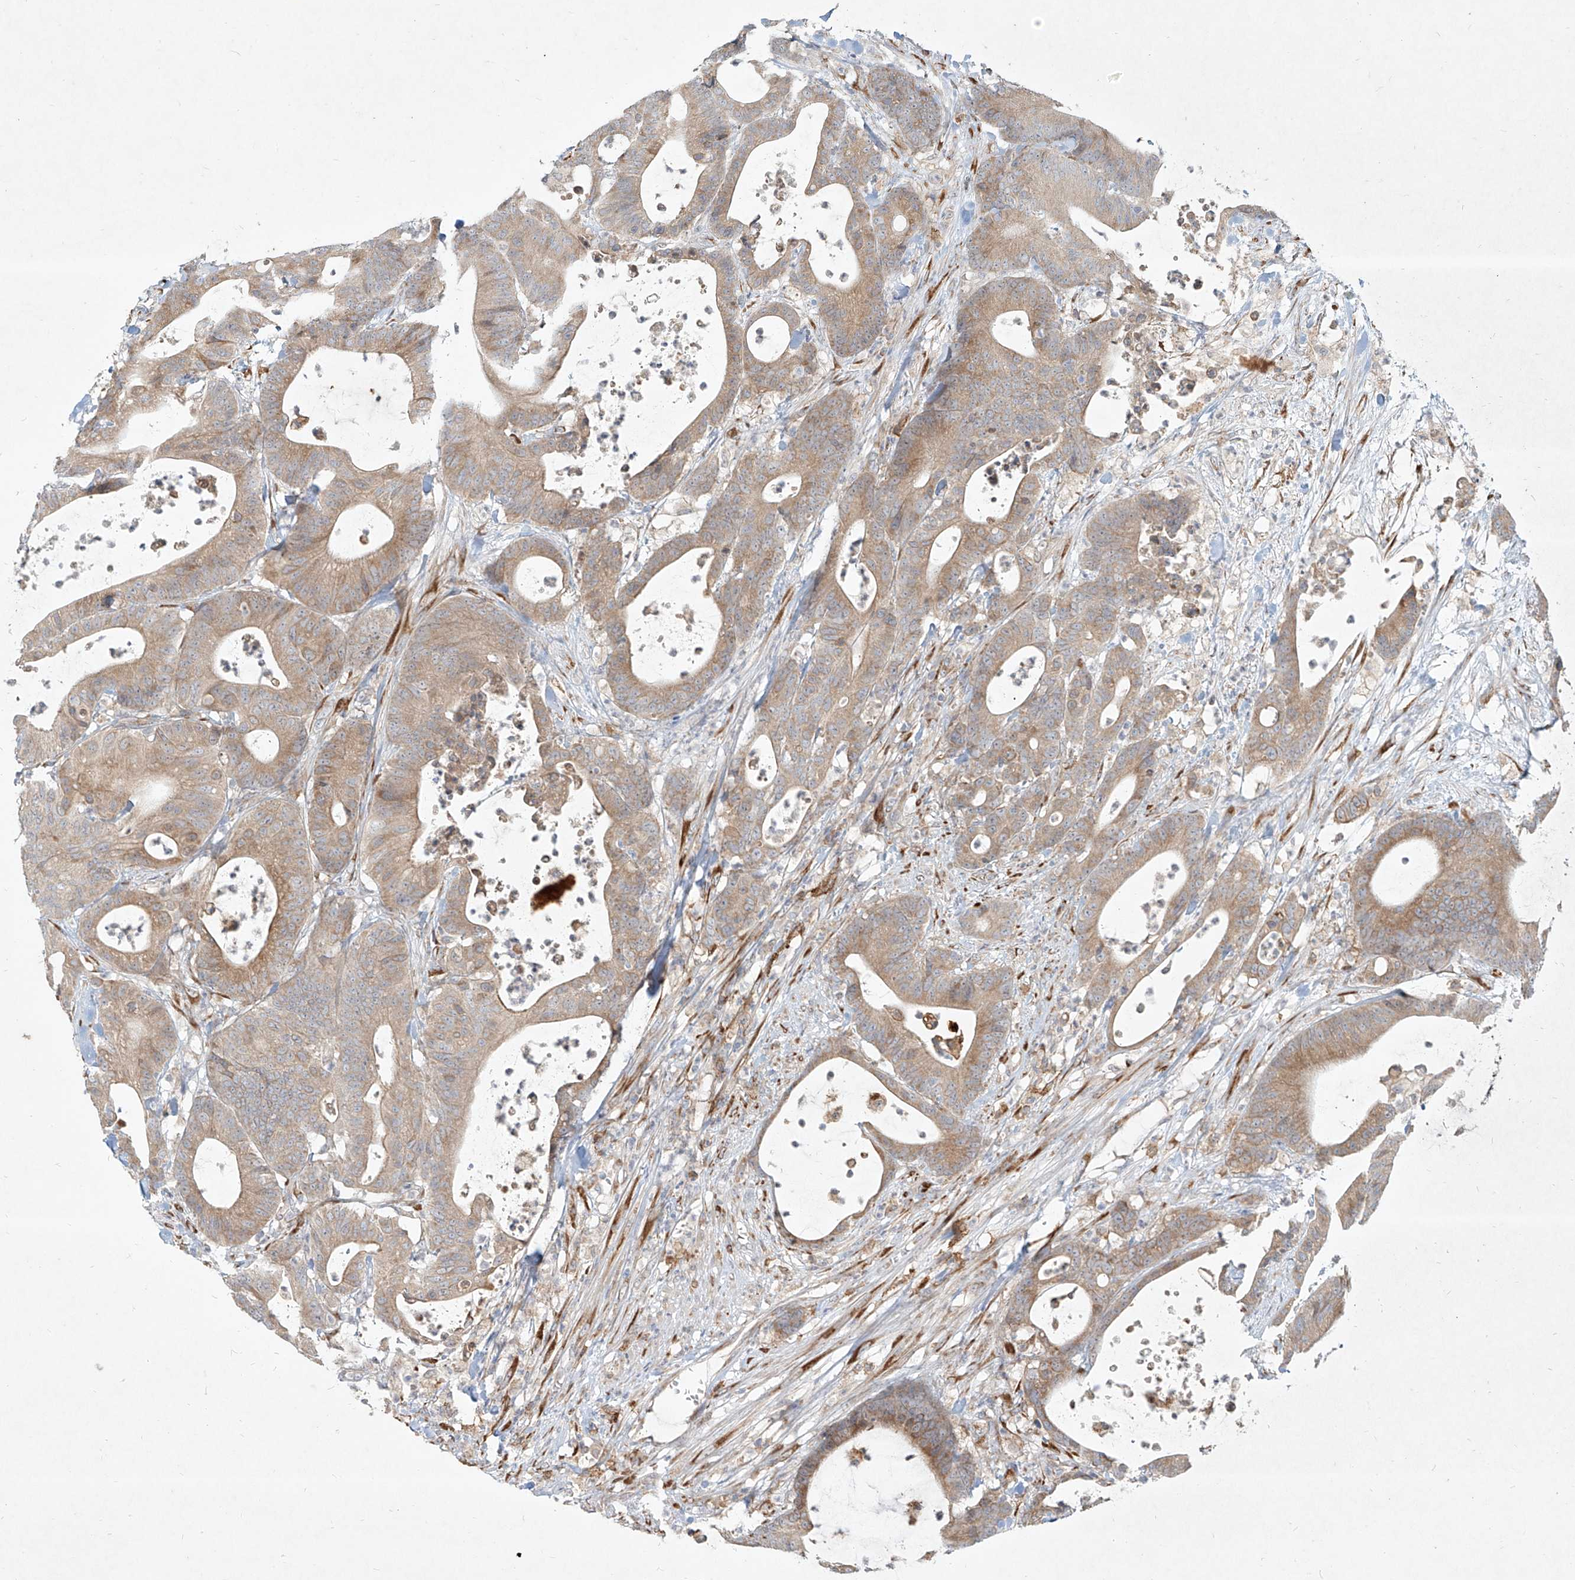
{"staining": {"intensity": "weak", "quantity": ">75%", "location": "cytoplasmic/membranous"}, "tissue": "colorectal cancer", "cell_type": "Tumor cells", "image_type": "cancer", "snomed": [{"axis": "morphology", "description": "Adenocarcinoma, NOS"}, {"axis": "topography", "description": "Colon"}], "caption": "A brown stain labels weak cytoplasmic/membranous expression of a protein in adenocarcinoma (colorectal) tumor cells. (brown staining indicates protein expression, while blue staining denotes nuclei).", "gene": "CD209", "patient": {"sex": "female", "age": 84}}